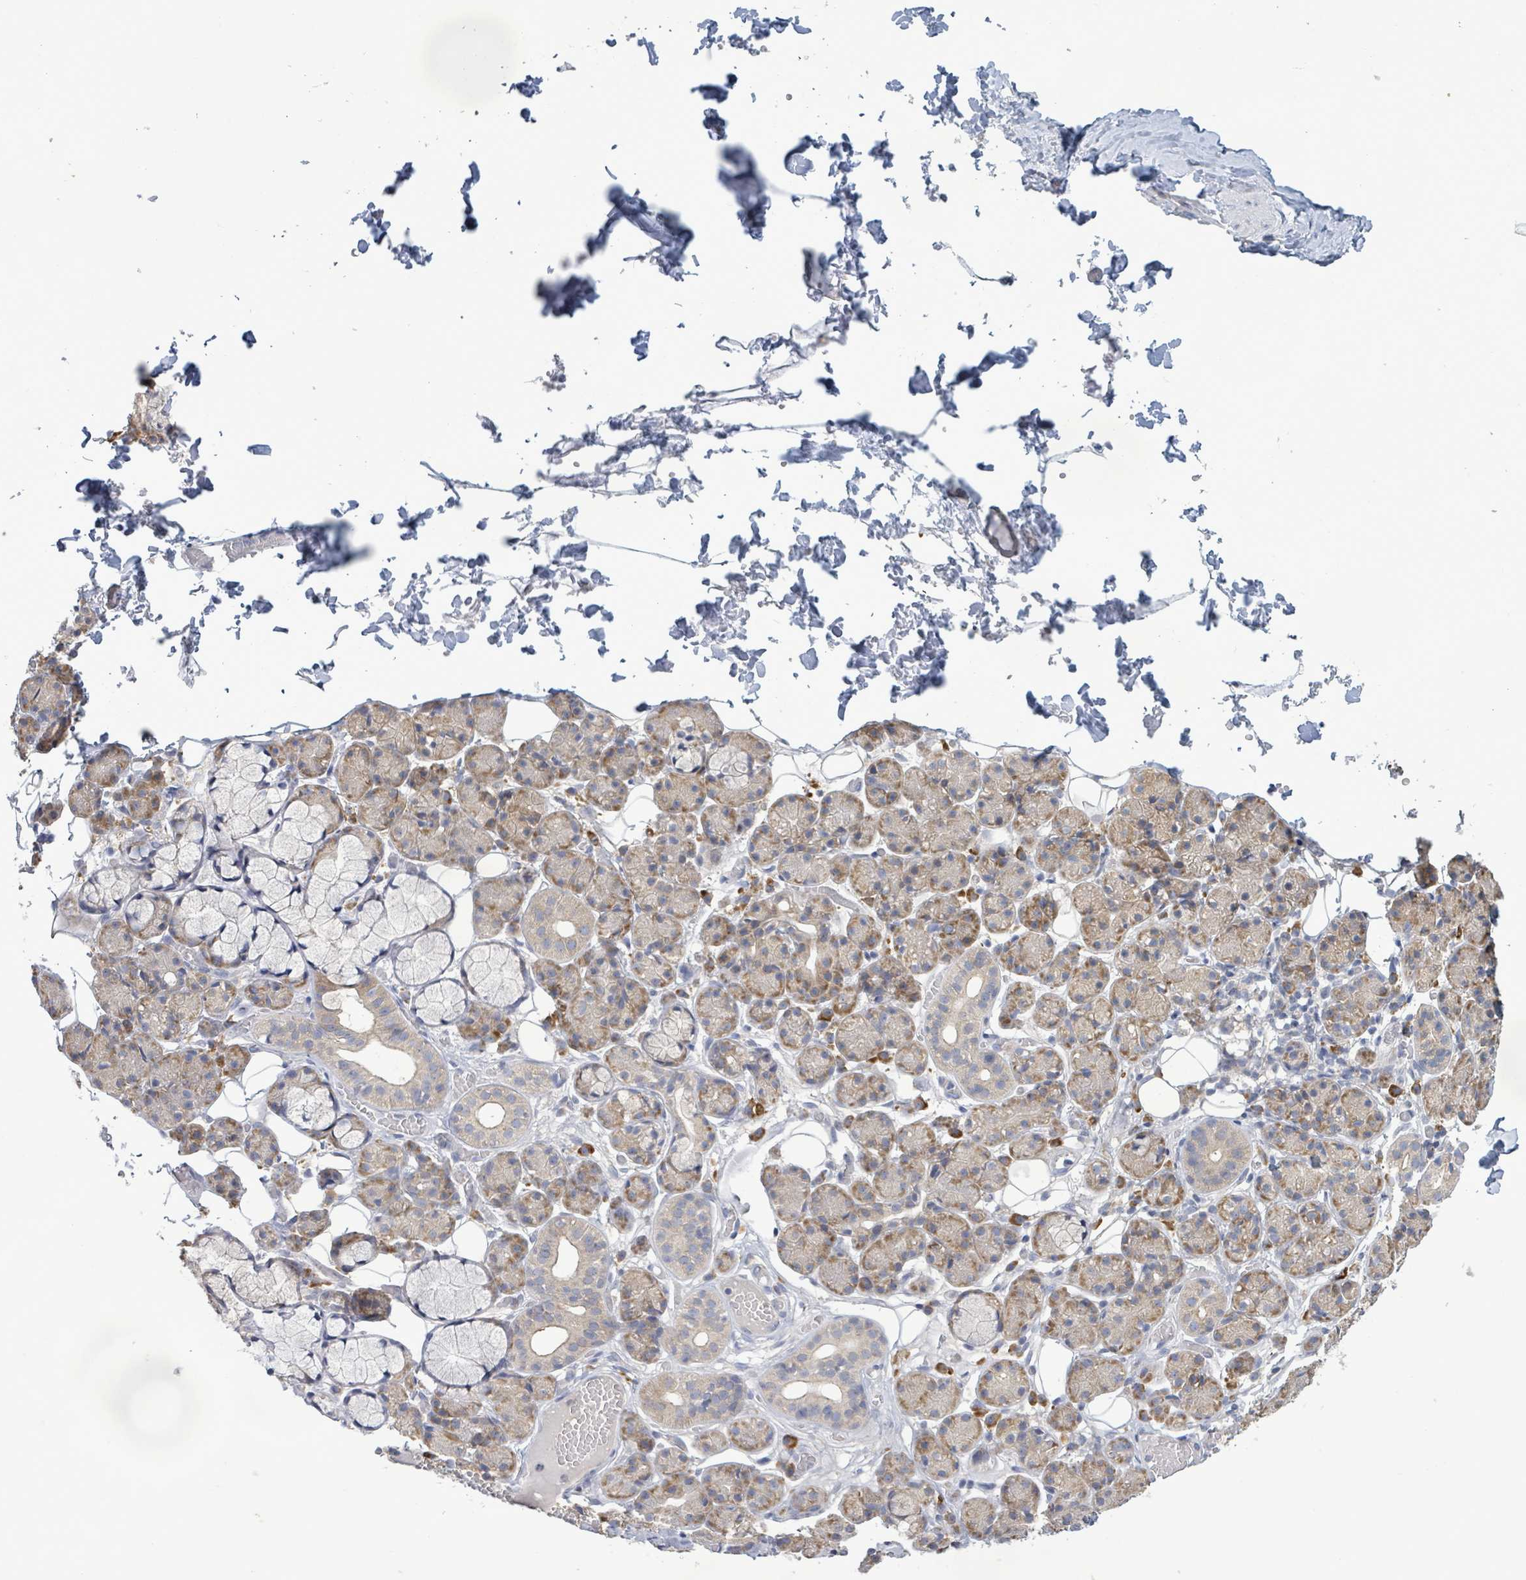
{"staining": {"intensity": "moderate", "quantity": "<25%", "location": "cytoplasmic/membranous"}, "tissue": "salivary gland", "cell_type": "Glandular cells", "image_type": "normal", "snomed": [{"axis": "morphology", "description": "Normal tissue, NOS"}, {"axis": "topography", "description": "Salivary gland"}], "caption": "Salivary gland was stained to show a protein in brown. There is low levels of moderate cytoplasmic/membranous positivity in approximately <25% of glandular cells. The staining is performed using DAB brown chromogen to label protein expression. The nuclei are counter-stained blue using hematoxylin.", "gene": "ATP13A1", "patient": {"sex": "male", "age": 63}}